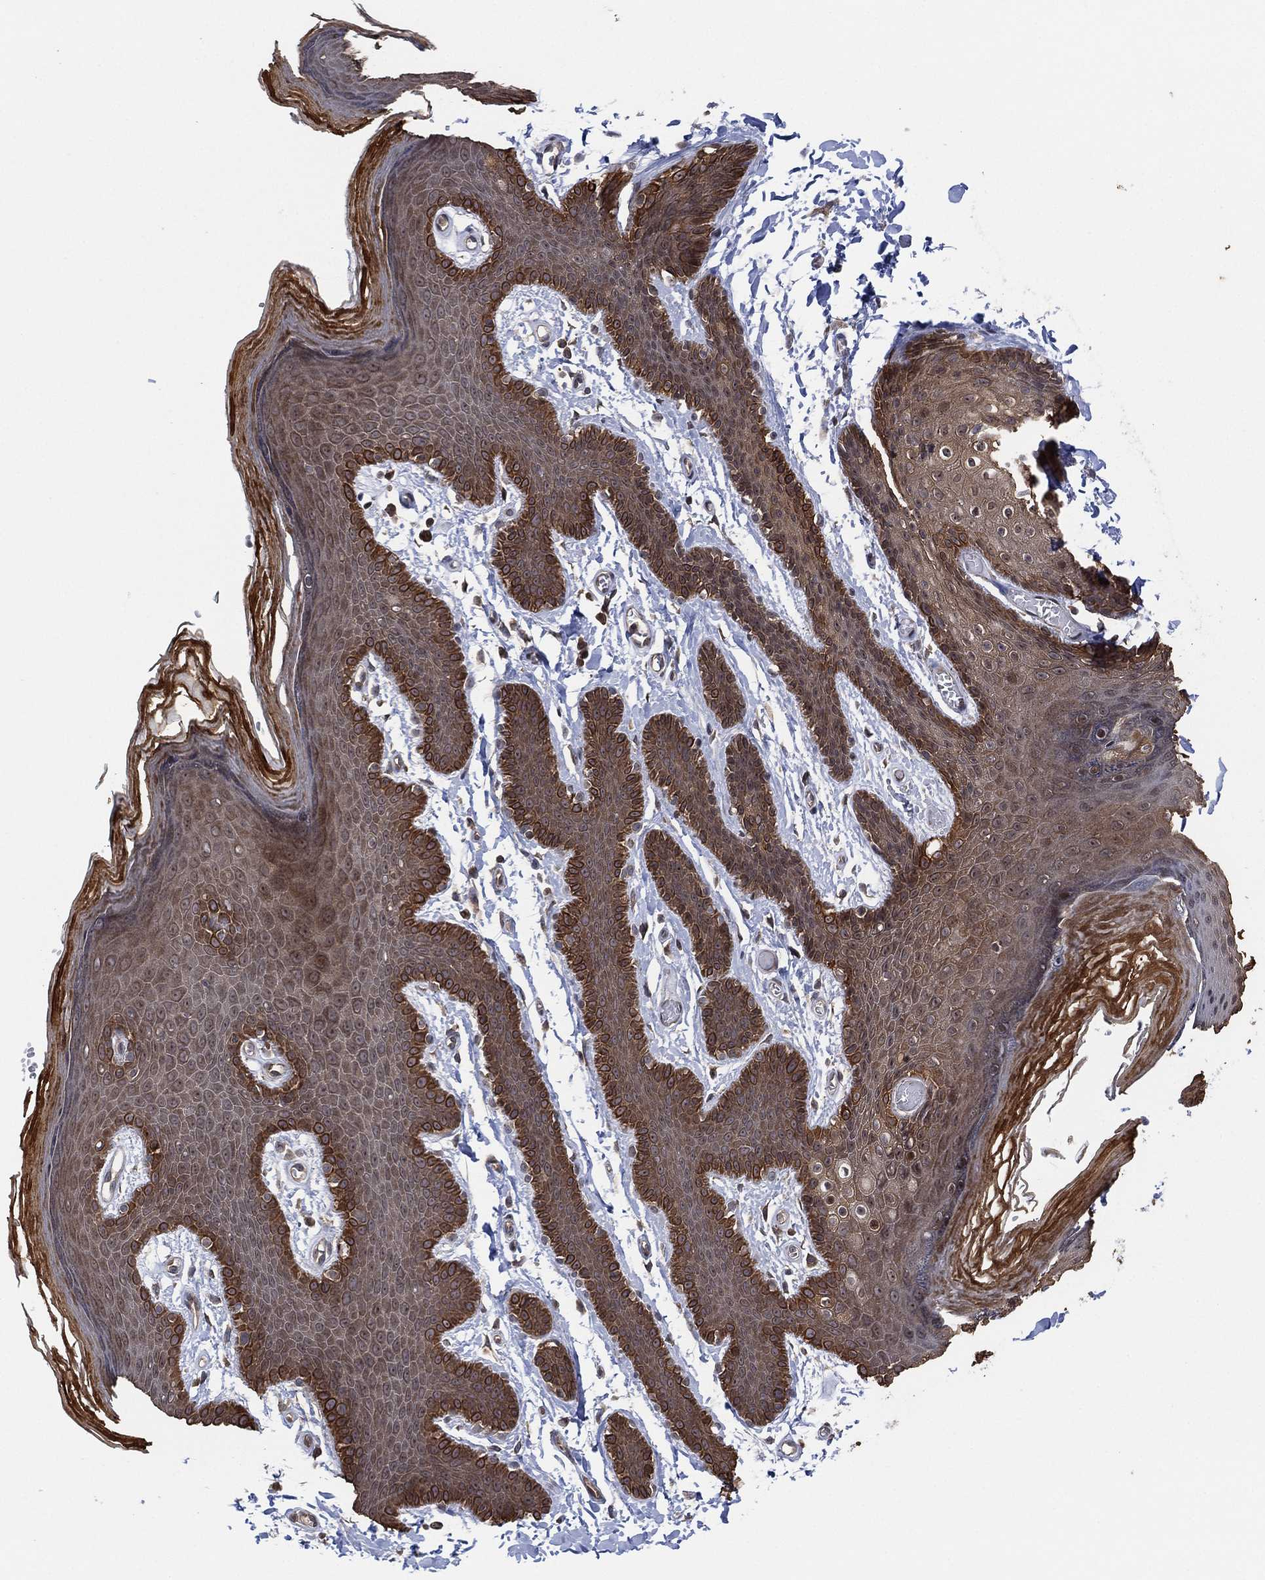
{"staining": {"intensity": "strong", "quantity": ">75%", "location": "cytoplasmic/membranous"}, "tissue": "skin", "cell_type": "Epidermal cells", "image_type": "normal", "snomed": [{"axis": "morphology", "description": "Normal tissue, NOS"}, {"axis": "topography", "description": "Anal"}], "caption": "Immunohistochemistry (IHC) (DAB) staining of benign skin displays strong cytoplasmic/membranous protein staining in about >75% of epidermal cells.", "gene": "TMCO1", "patient": {"sex": "male", "age": 53}}